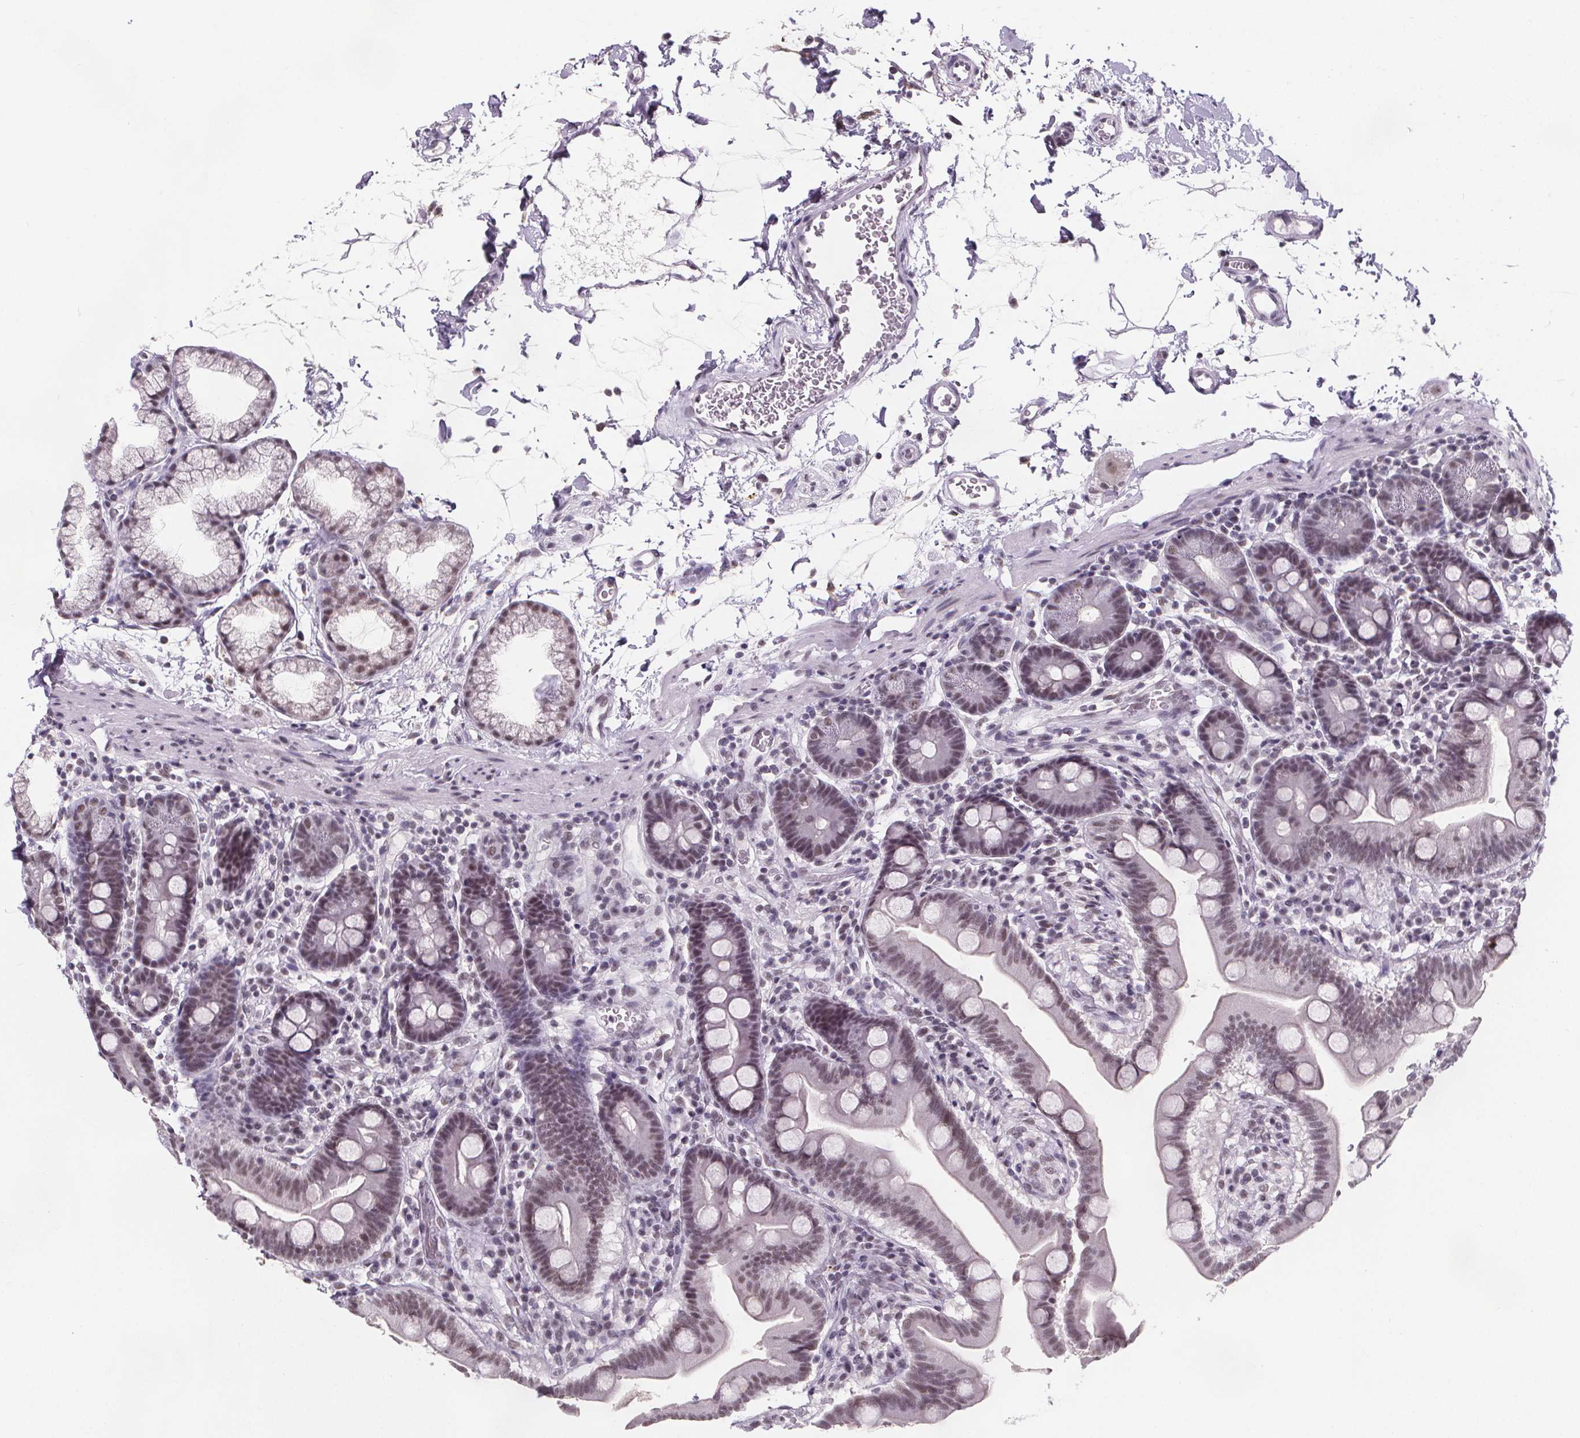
{"staining": {"intensity": "weak", "quantity": ">75%", "location": "nuclear"}, "tissue": "duodenum", "cell_type": "Glandular cells", "image_type": "normal", "snomed": [{"axis": "morphology", "description": "Normal tissue, NOS"}, {"axis": "topography", "description": "Pancreas"}, {"axis": "topography", "description": "Duodenum"}], "caption": "Weak nuclear expression is present in approximately >75% of glandular cells in normal duodenum.", "gene": "ZNF572", "patient": {"sex": "male", "age": 59}}